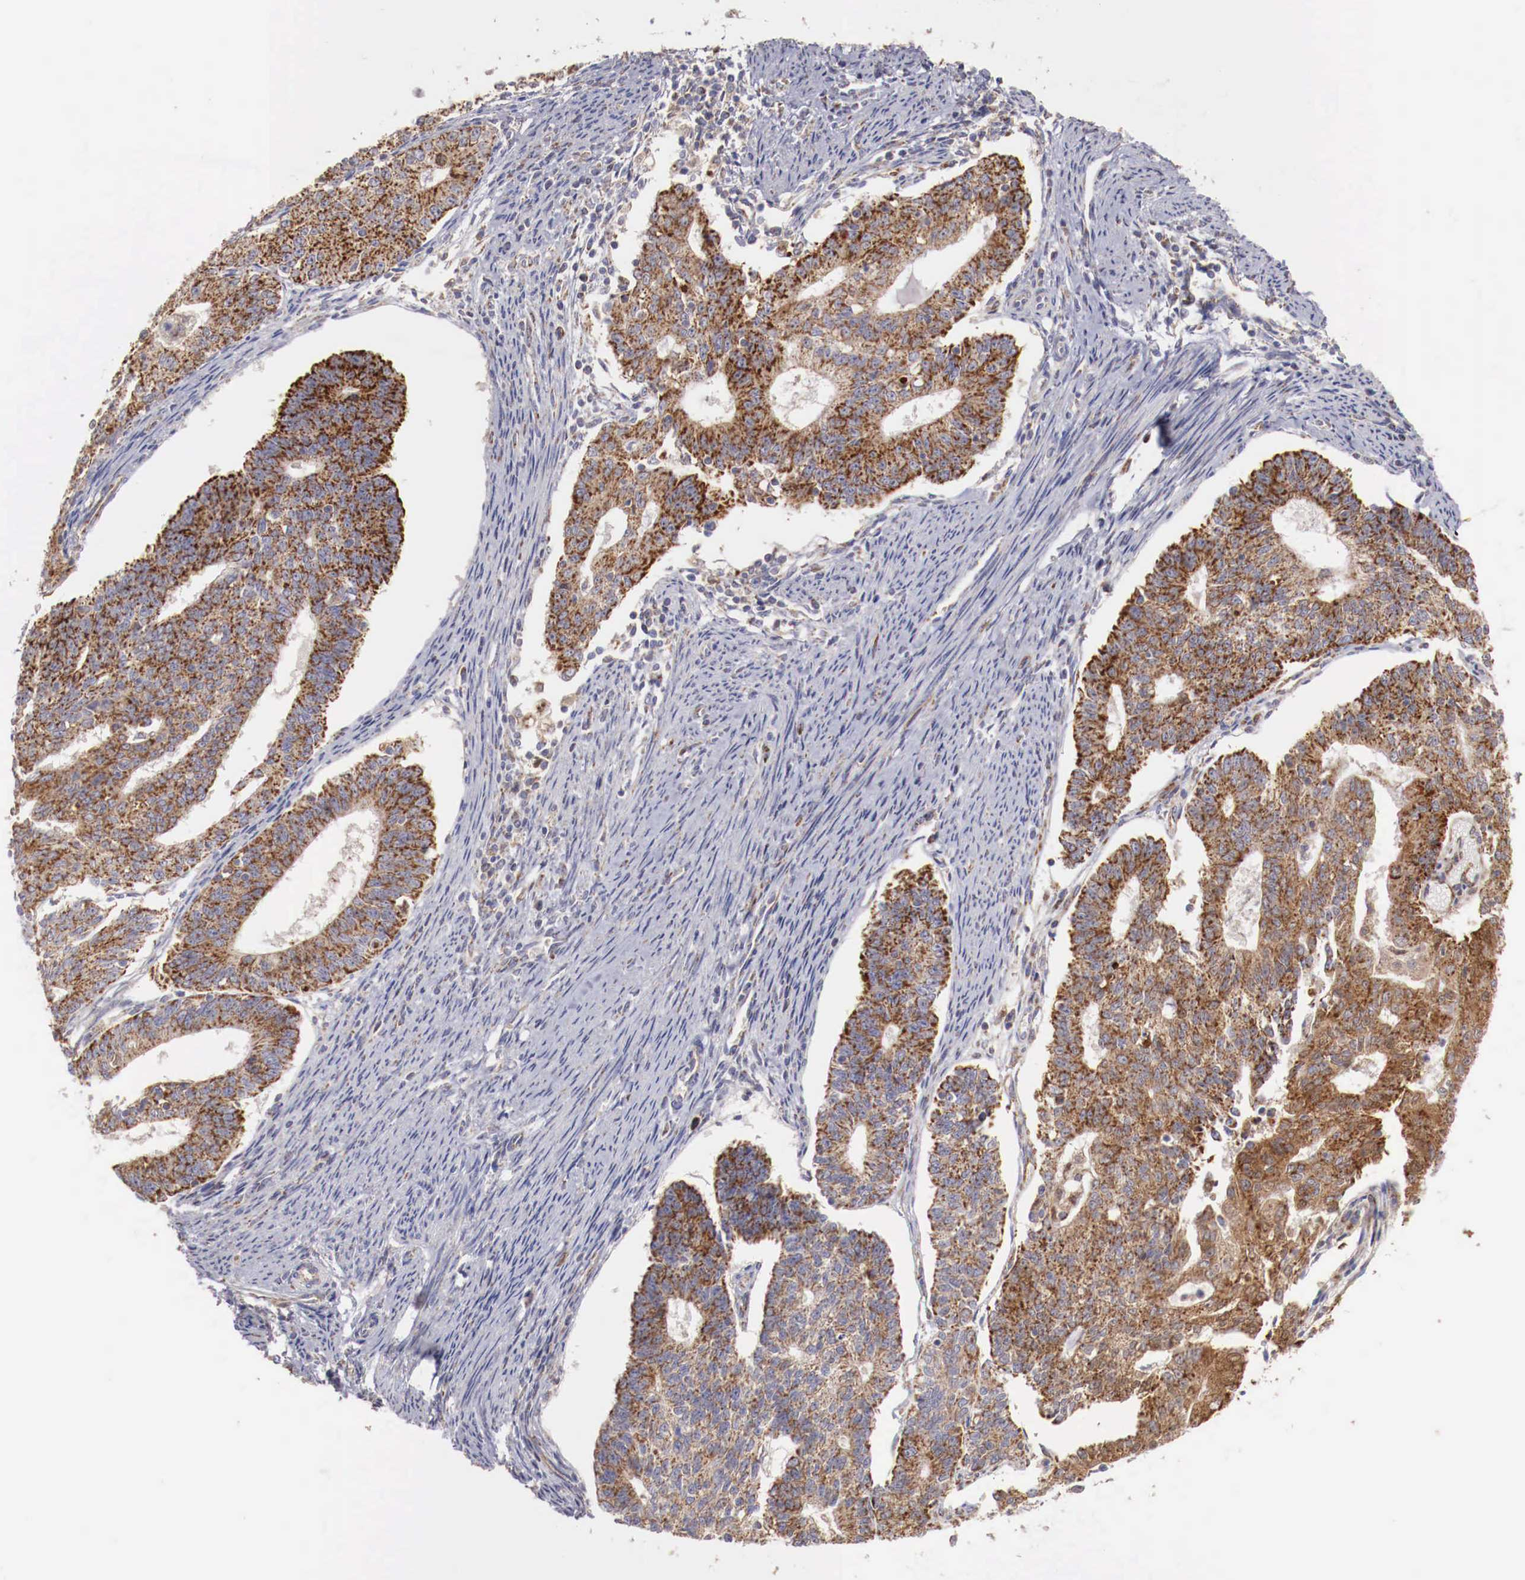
{"staining": {"intensity": "strong", "quantity": ">75%", "location": "cytoplasmic/membranous"}, "tissue": "endometrial cancer", "cell_type": "Tumor cells", "image_type": "cancer", "snomed": [{"axis": "morphology", "description": "Adenocarcinoma, NOS"}, {"axis": "topography", "description": "Endometrium"}], "caption": "High-magnification brightfield microscopy of endometrial cancer stained with DAB (brown) and counterstained with hematoxylin (blue). tumor cells exhibit strong cytoplasmic/membranous staining is seen in approximately>75% of cells.", "gene": "XPNPEP3", "patient": {"sex": "female", "age": 56}}